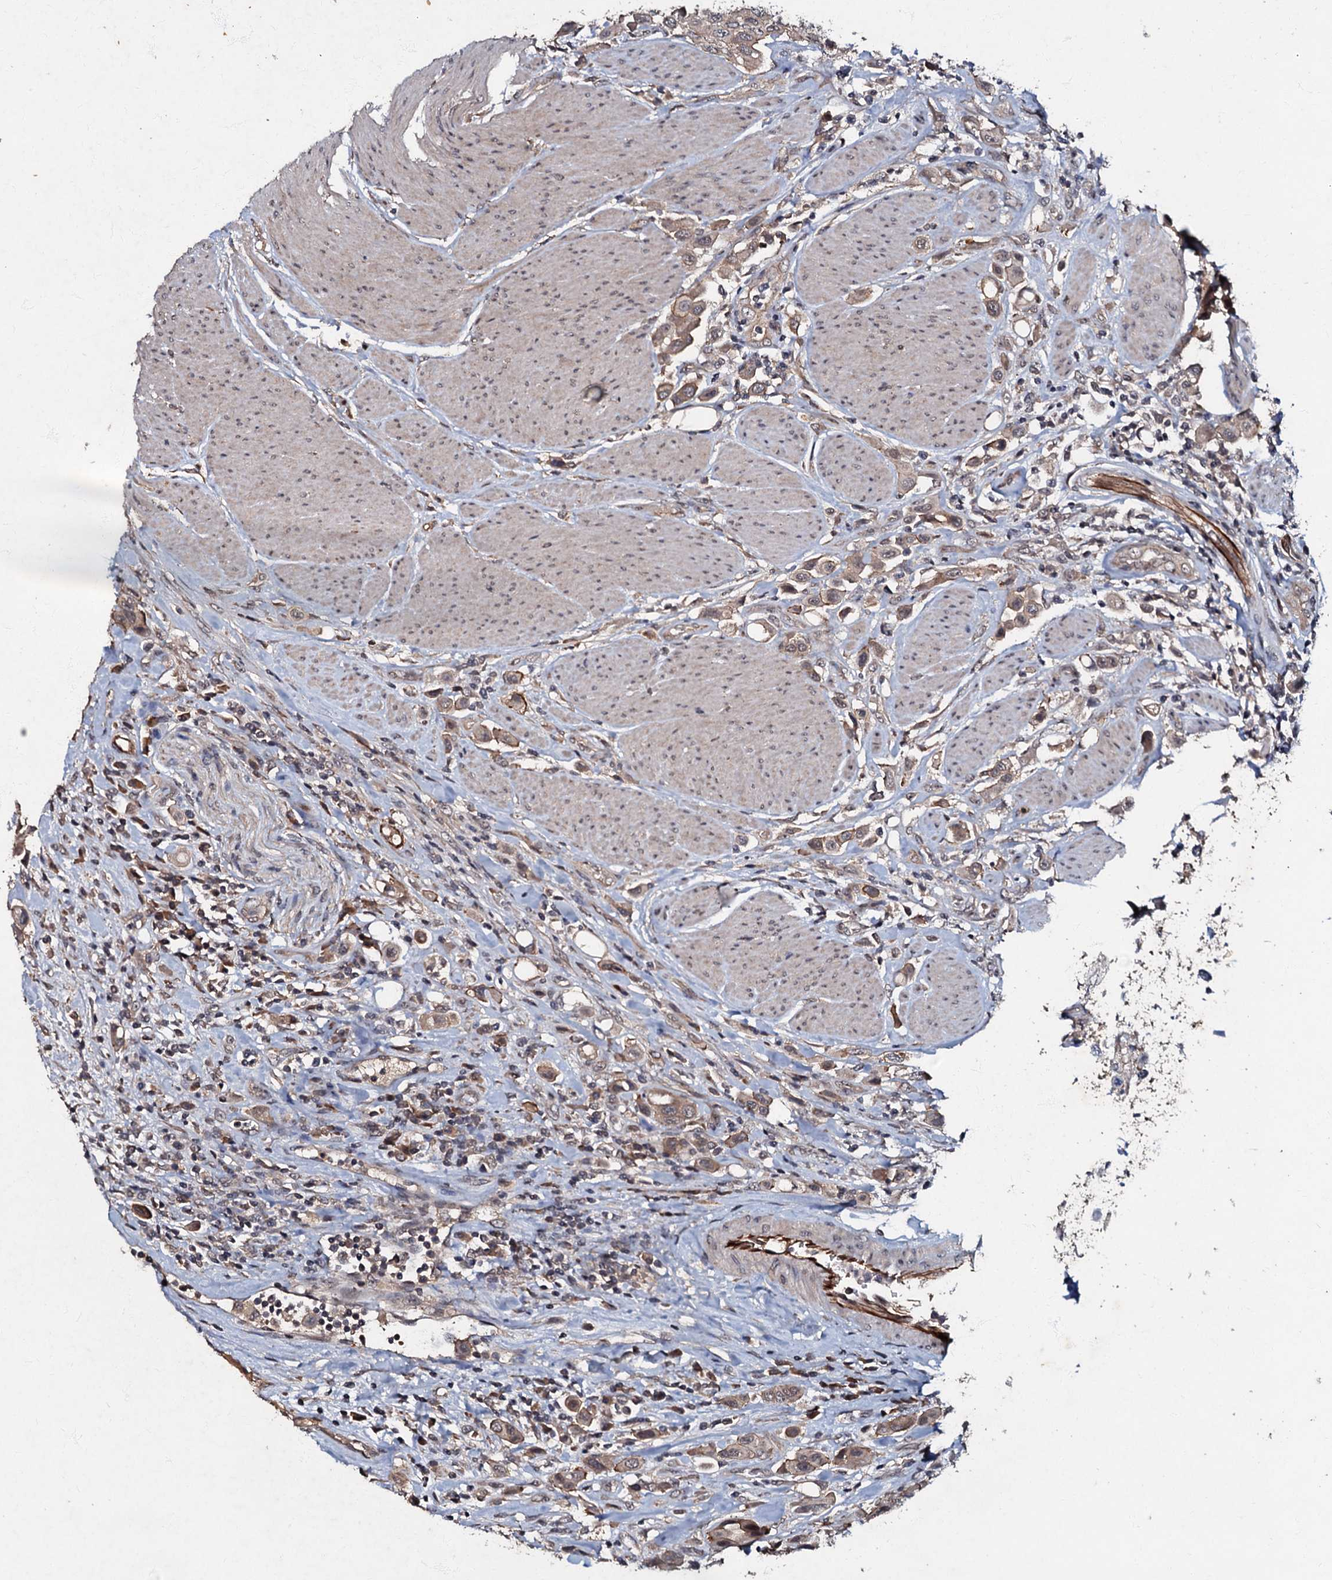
{"staining": {"intensity": "weak", "quantity": ">75%", "location": "cytoplasmic/membranous"}, "tissue": "urothelial cancer", "cell_type": "Tumor cells", "image_type": "cancer", "snomed": [{"axis": "morphology", "description": "Urothelial carcinoma, High grade"}, {"axis": "topography", "description": "Urinary bladder"}], "caption": "A high-resolution photomicrograph shows IHC staining of high-grade urothelial carcinoma, which exhibits weak cytoplasmic/membranous staining in about >75% of tumor cells.", "gene": "MANSC4", "patient": {"sex": "male", "age": 50}}